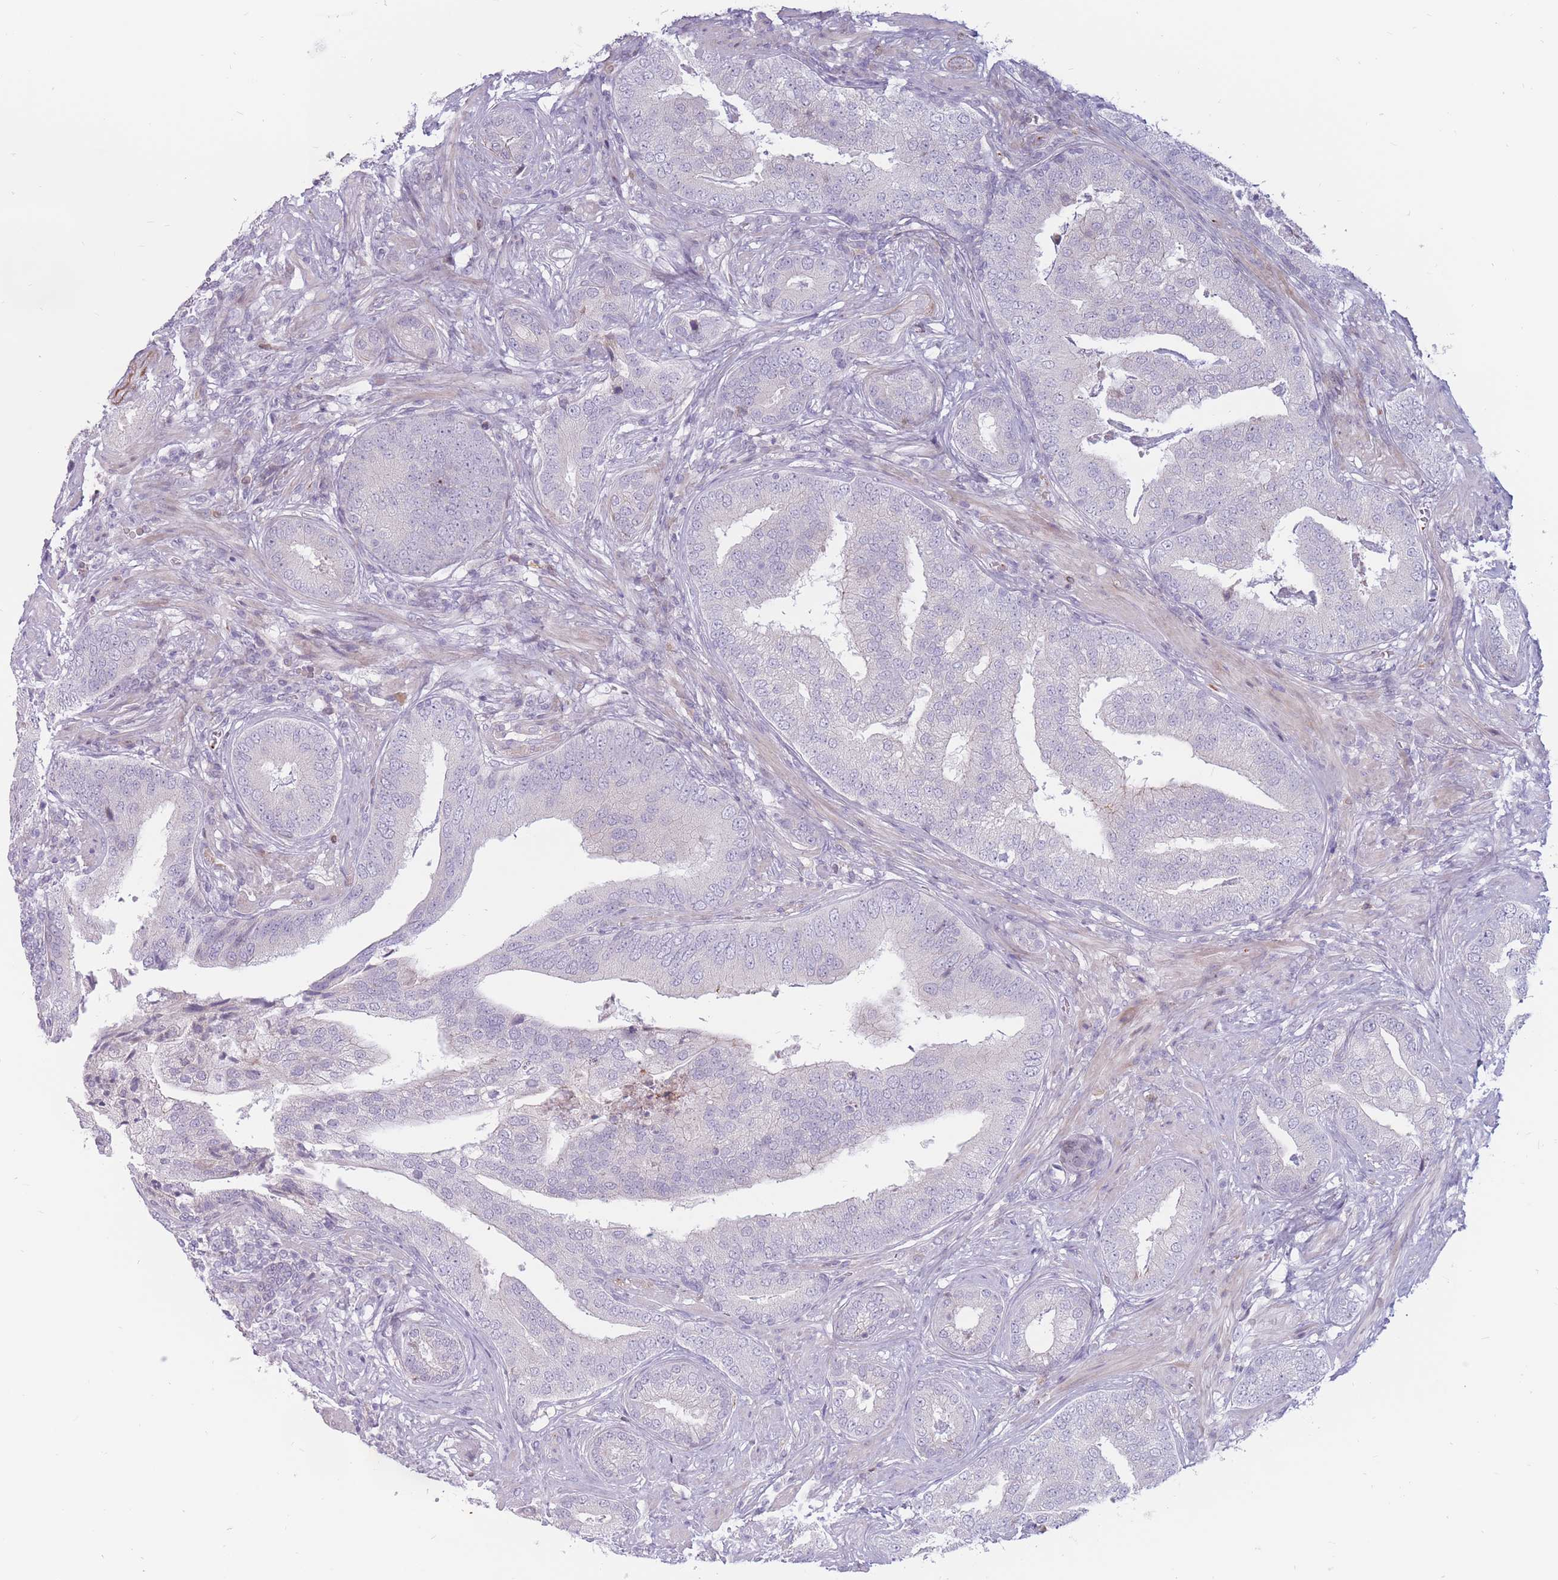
{"staining": {"intensity": "negative", "quantity": "none", "location": "none"}, "tissue": "prostate cancer", "cell_type": "Tumor cells", "image_type": "cancer", "snomed": [{"axis": "morphology", "description": "Adenocarcinoma, High grade"}, {"axis": "topography", "description": "Prostate"}], "caption": "Immunohistochemistry histopathology image of human prostate cancer stained for a protein (brown), which demonstrates no staining in tumor cells.", "gene": "PTGDR", "patient": {"sex": "male", "age": 55}}